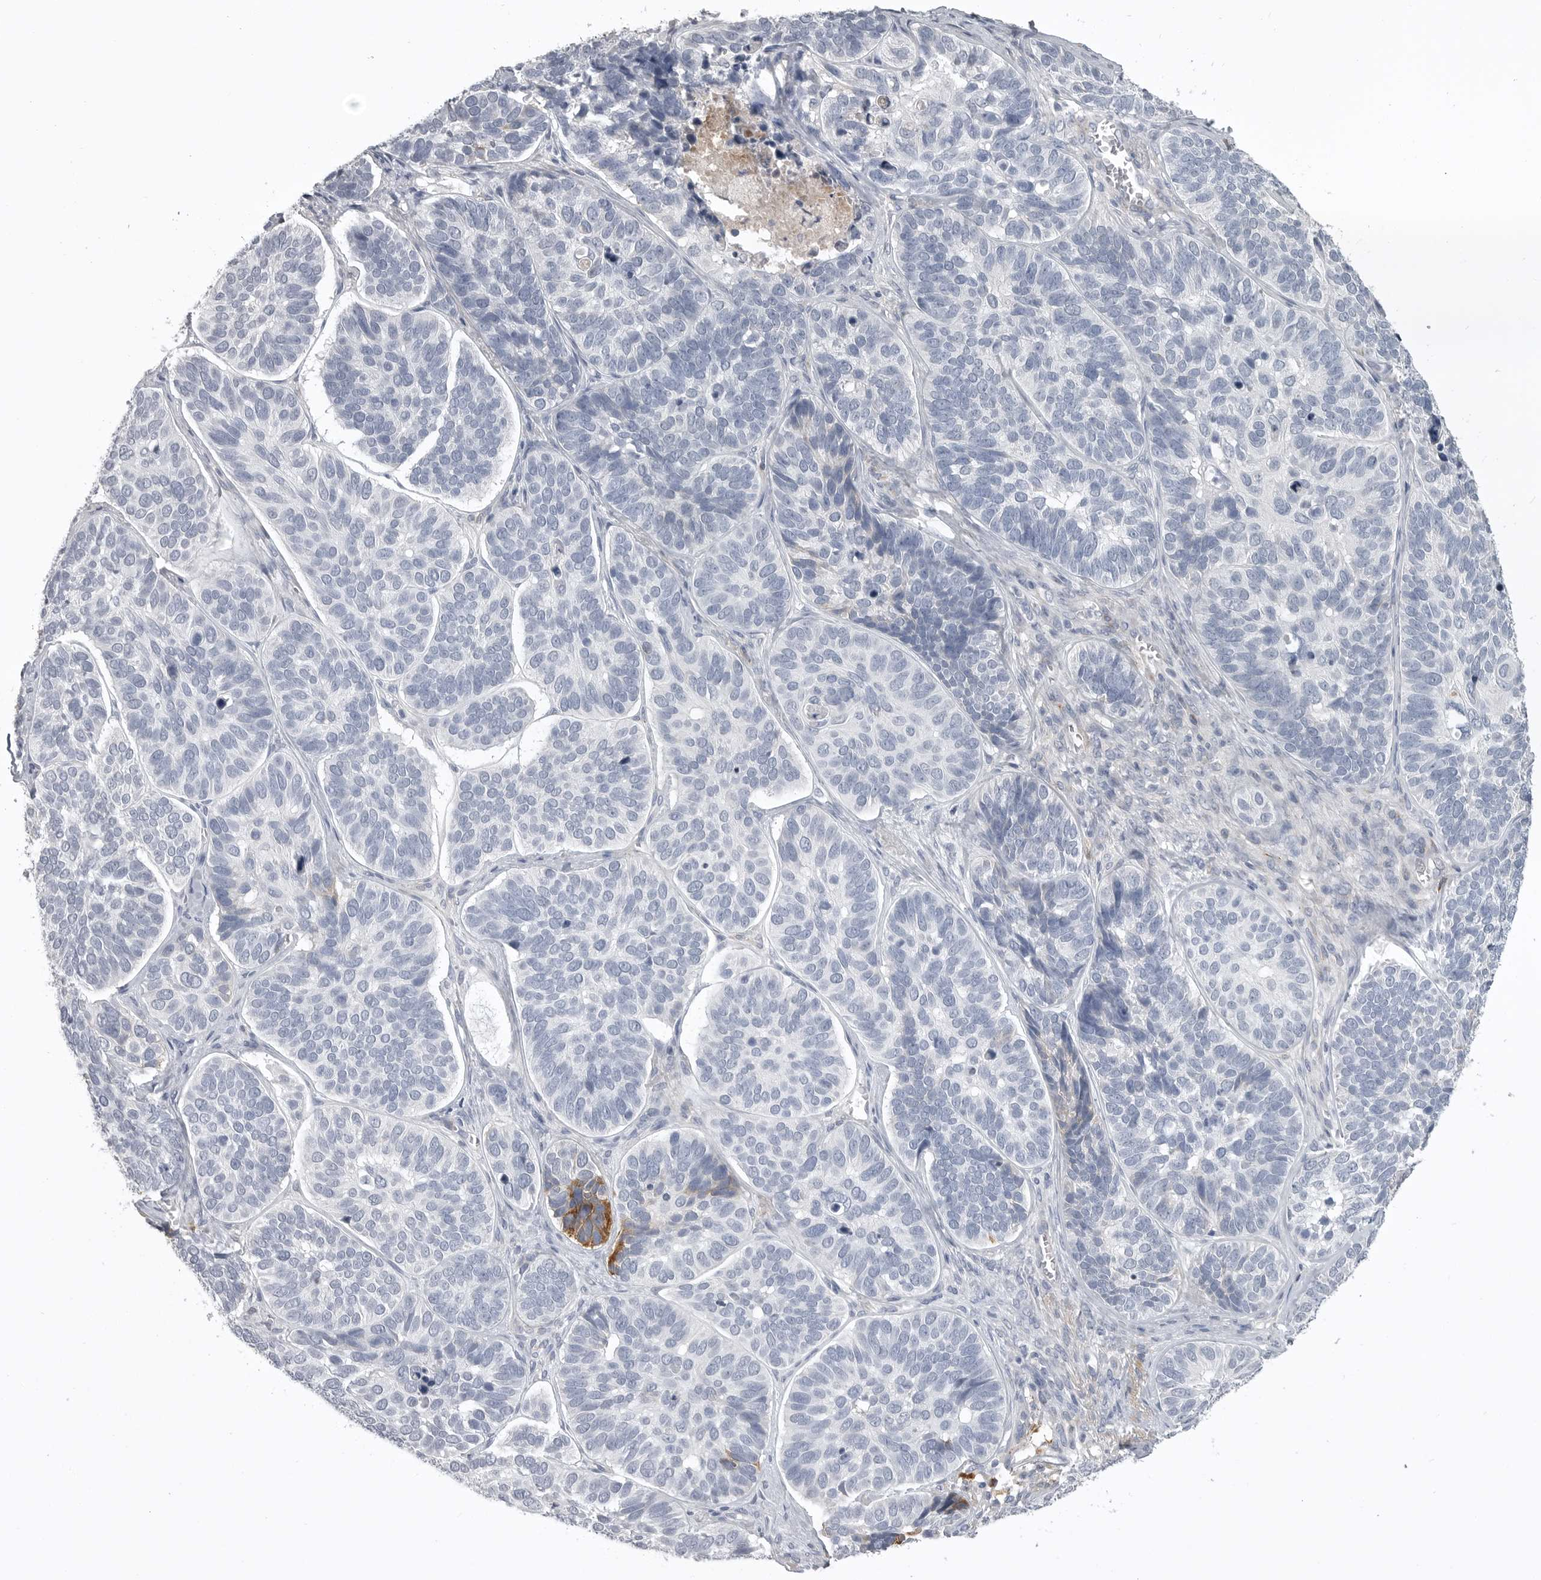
{"staining": {"intensity": "negative", "quantity": "none", "location": "none"}, "tissue": "skin cancer", "cell_type": "Tumor cells", "image_type": "cancer", "snomed": [{"axis": "morphology", "description": "Basal cell carcinoma"}, {"axis": "topography", "description": "Skin"}], "caption": "Tumor cells are negative for brown protein staining in skin cancer.", "gene": "SERPING1", "patient": {"sex": "male", "age": 62}}